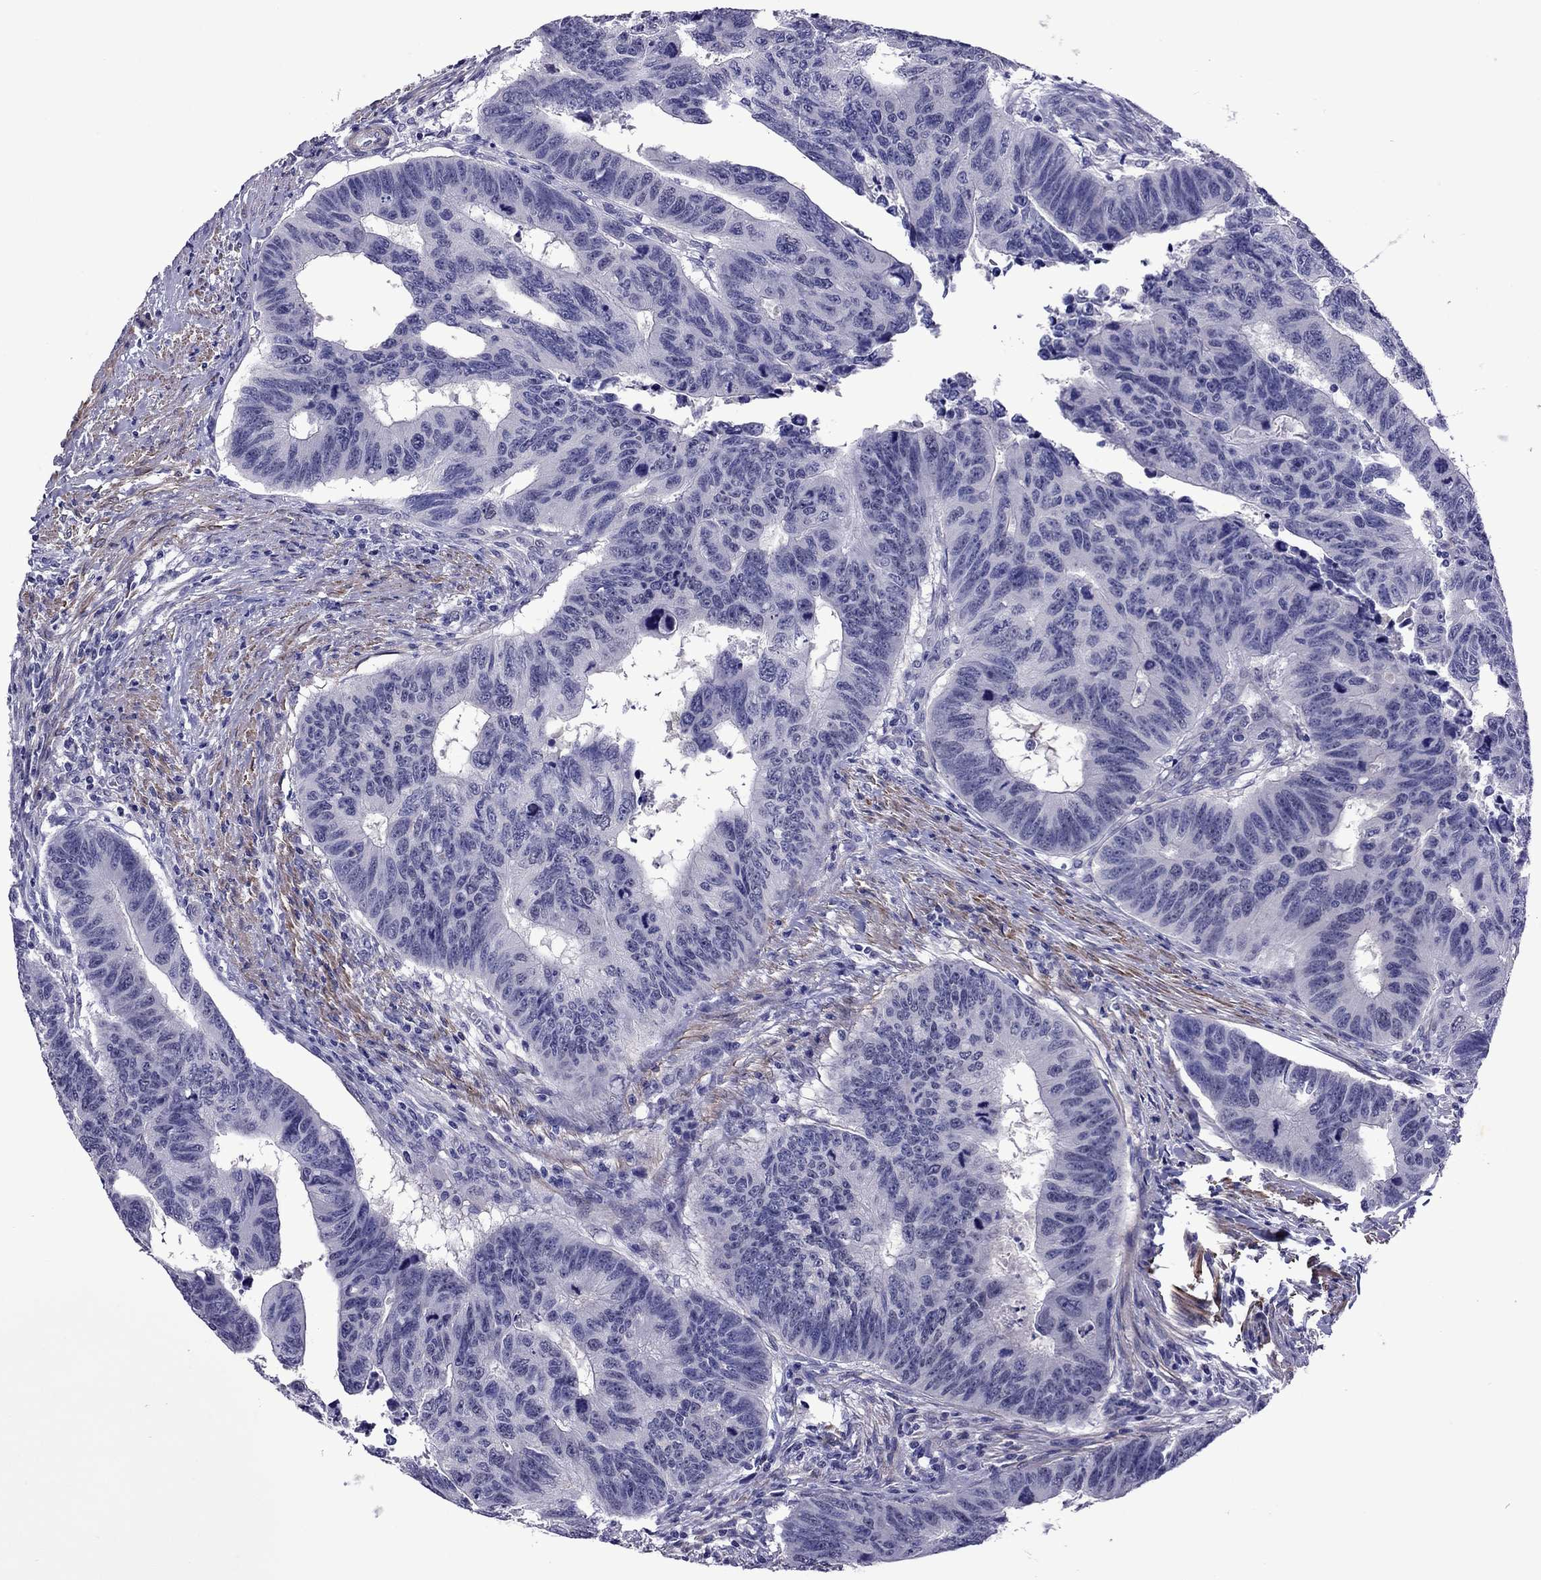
{"staining": {"intensity": "negative", "quantity": "none", "location": "none"}, "tissue": "colorectal cancer", "cell_type": "Tumor cells", "image_type": "cancer", "snomed": [{"axis": "morphology", "description": "Adenocarcinoma, NOS"}, {"axis": "topography", "description": "Rectum"}], "caption": "This is an immunohistochemistry histopathology image of colorectal cancer. There is no staining in tumor cells.", "gene": "CHRNA5", "patient": {"sex": "female", "age": 85}}